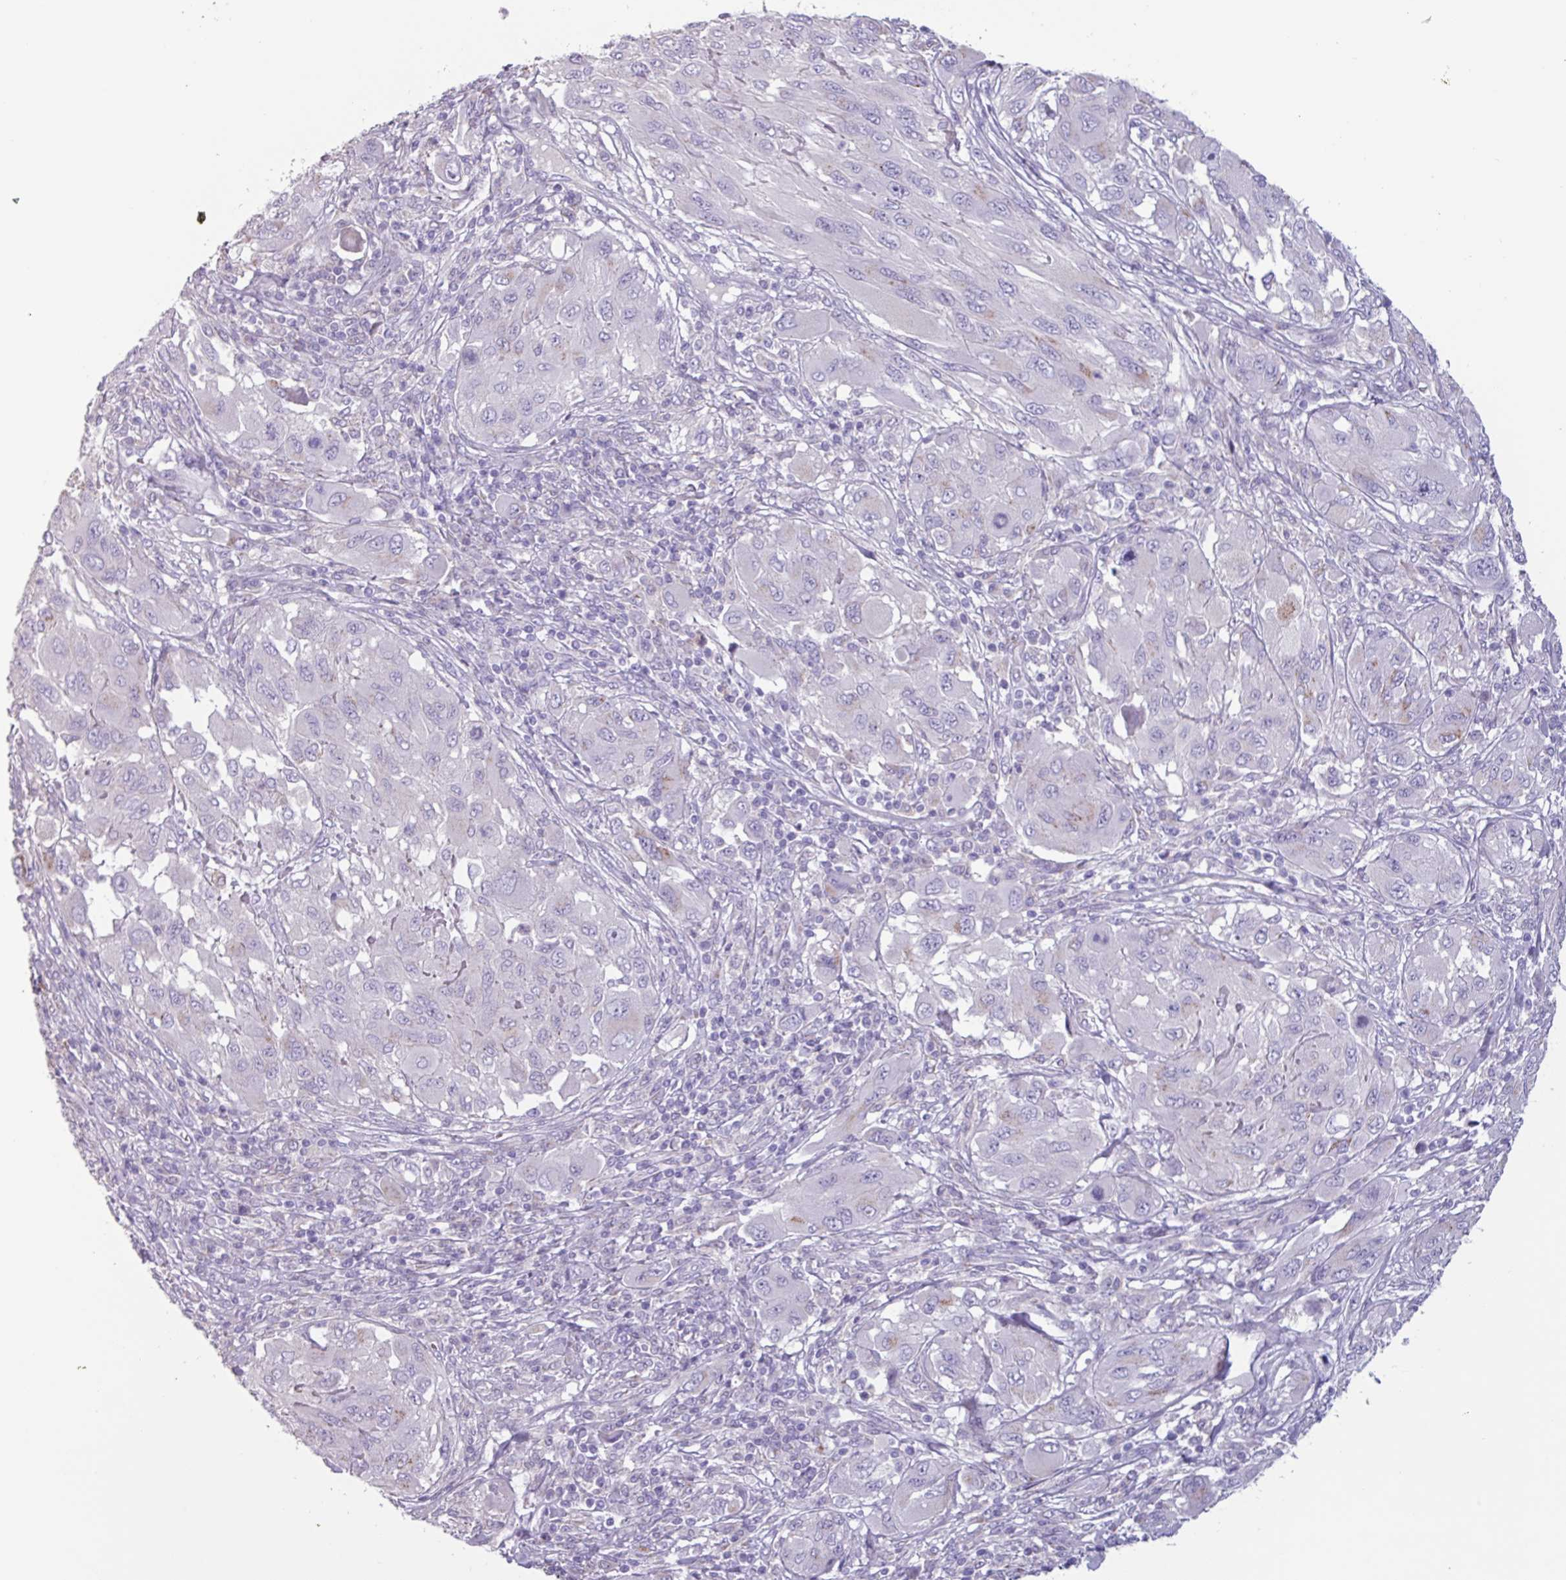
{"staining": {"intensity": "weak", "quantity": "<25%", "location": "cytoplasmic/membranous"}, "tissue": "melanoma", "cell_type": "Tumor cells", "image_type": "cancer", "snomed": [{"axis": "morphology", "description": "Malignant melanoma, NOS"}, {"axis": "topography", "description": "Skin"}], "caption": "Malignant melanoma was stained to show a protein in brown. There is no significant expression in tumor cells.", "gene": "ADGRE1", "patient": {"sex": "female", "age": 91}}